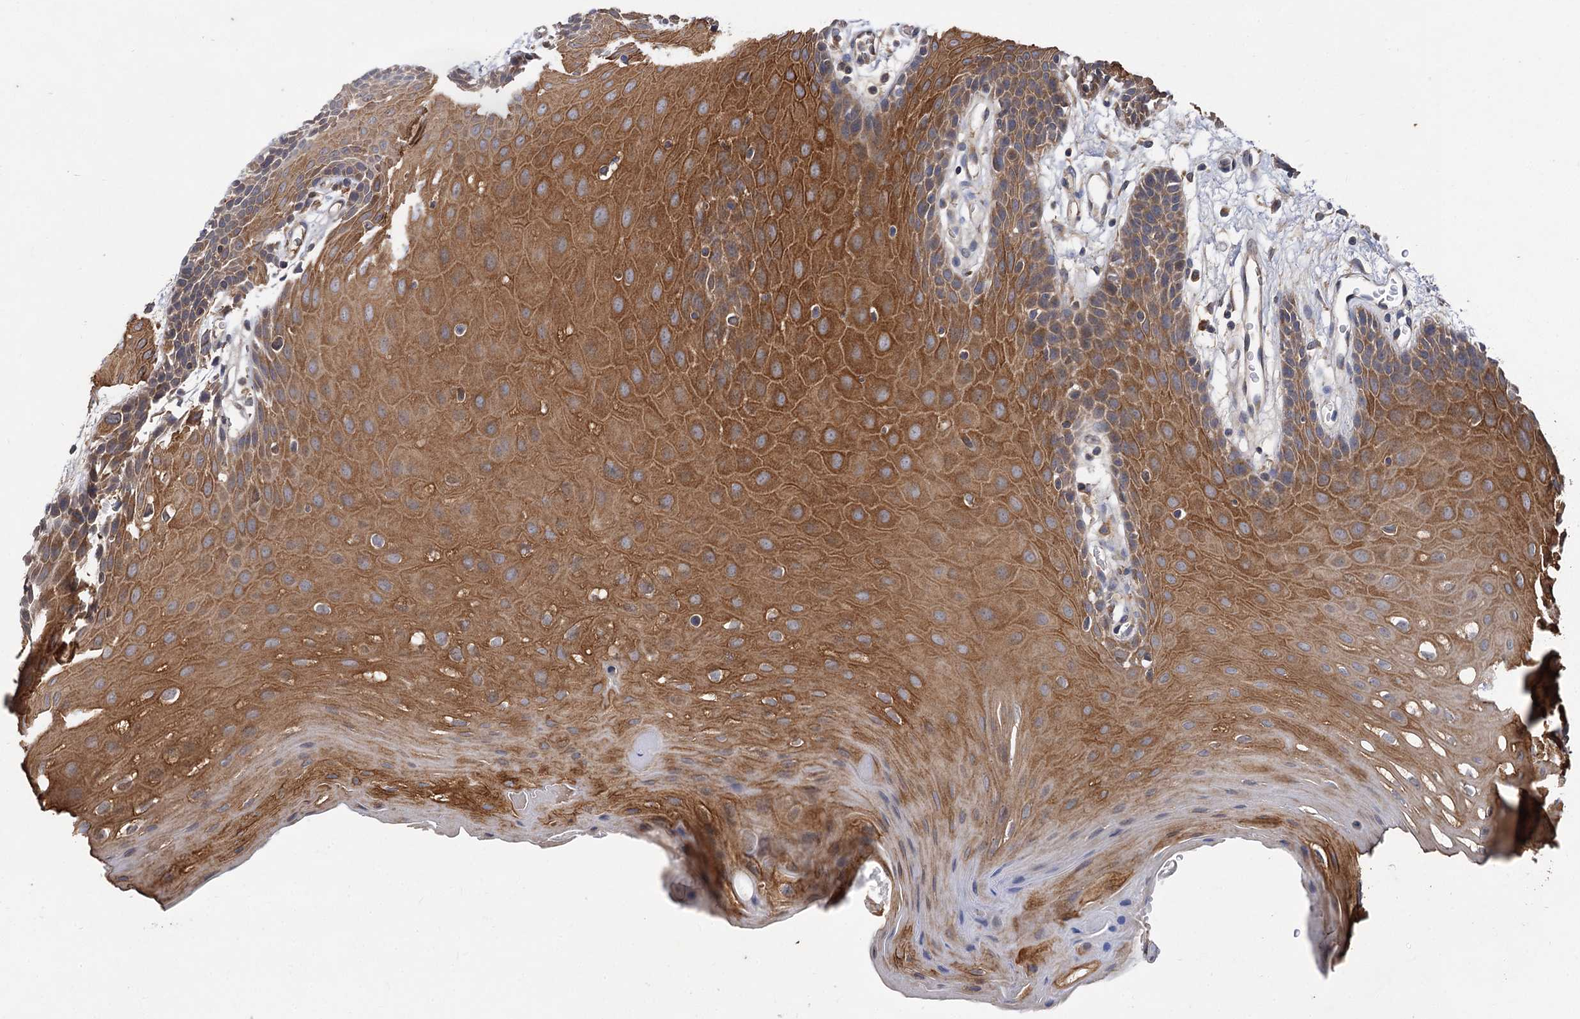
{"staining": {"intensity": "strong", "quantity": ">75%", "location": "cytoplasmic/membranous"}, "tissue": "oral mucosa", "cell_type": "Squamous epithelial cells", "image_type": "normal", "snomed": [{"axis": "morphology", "description": "Normal tissue, NOS"}, {"axis": "topography", "description": "Skeletal muscle"}, {"axis": "topography", "description": "Oral tissue"}, {"axis": "topography", "description": "Salivary gland"}, {"axis": "topography", "description": "Peripheral nerve tissue"}], "caption": "This micrograph displays normal oral mucosa stained with immunohistochemistry (IHC) to label a protein in brown. The cytoplasmic/membranous of squamous epithelial cells show strong positivity for the protein. Nuclei are counter-stained blue.", "gene": "TEX9", "patient": {"sex": "male", "age": 54}}